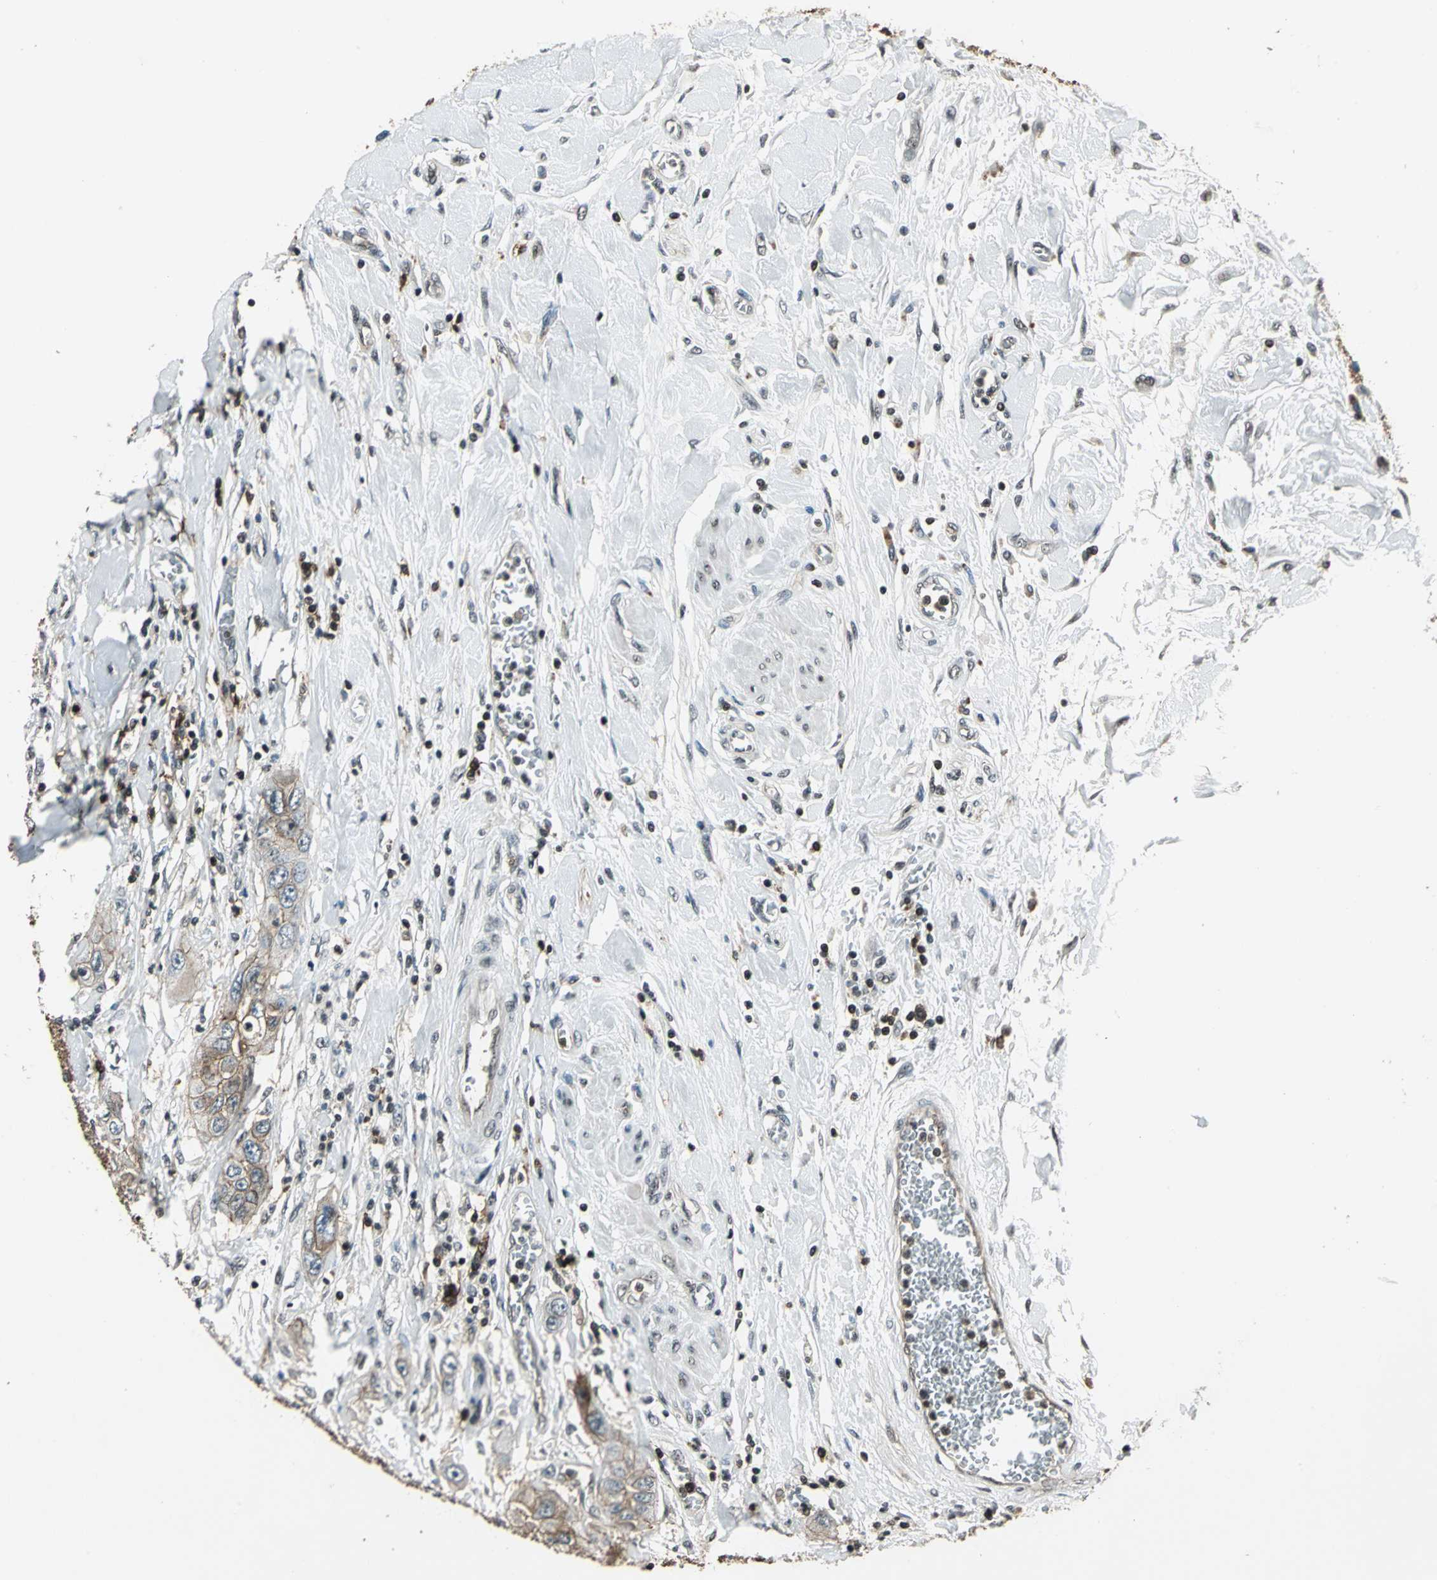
{"staining": {"intensity": "moderate", "quantity": ">75%", "location": "cytoplasmic/membranous"}, "tissue": "pancreatic cancer", "cell_type": "Tumor cells", "image_type": "cancer", "snomed": [{"axis": "morphology", "description": "Adenocarcinoma, NOS"}, {"axis": "topography", "description": "Pancreas"}], "caption": "Protein analysis of pancreatic cancer tissue displays moderate cytoplasmic/membranous positivity in about >75% of tumor cells.", "gene": "NR2C2", "patient": {"sex": "female", "age": 70}}